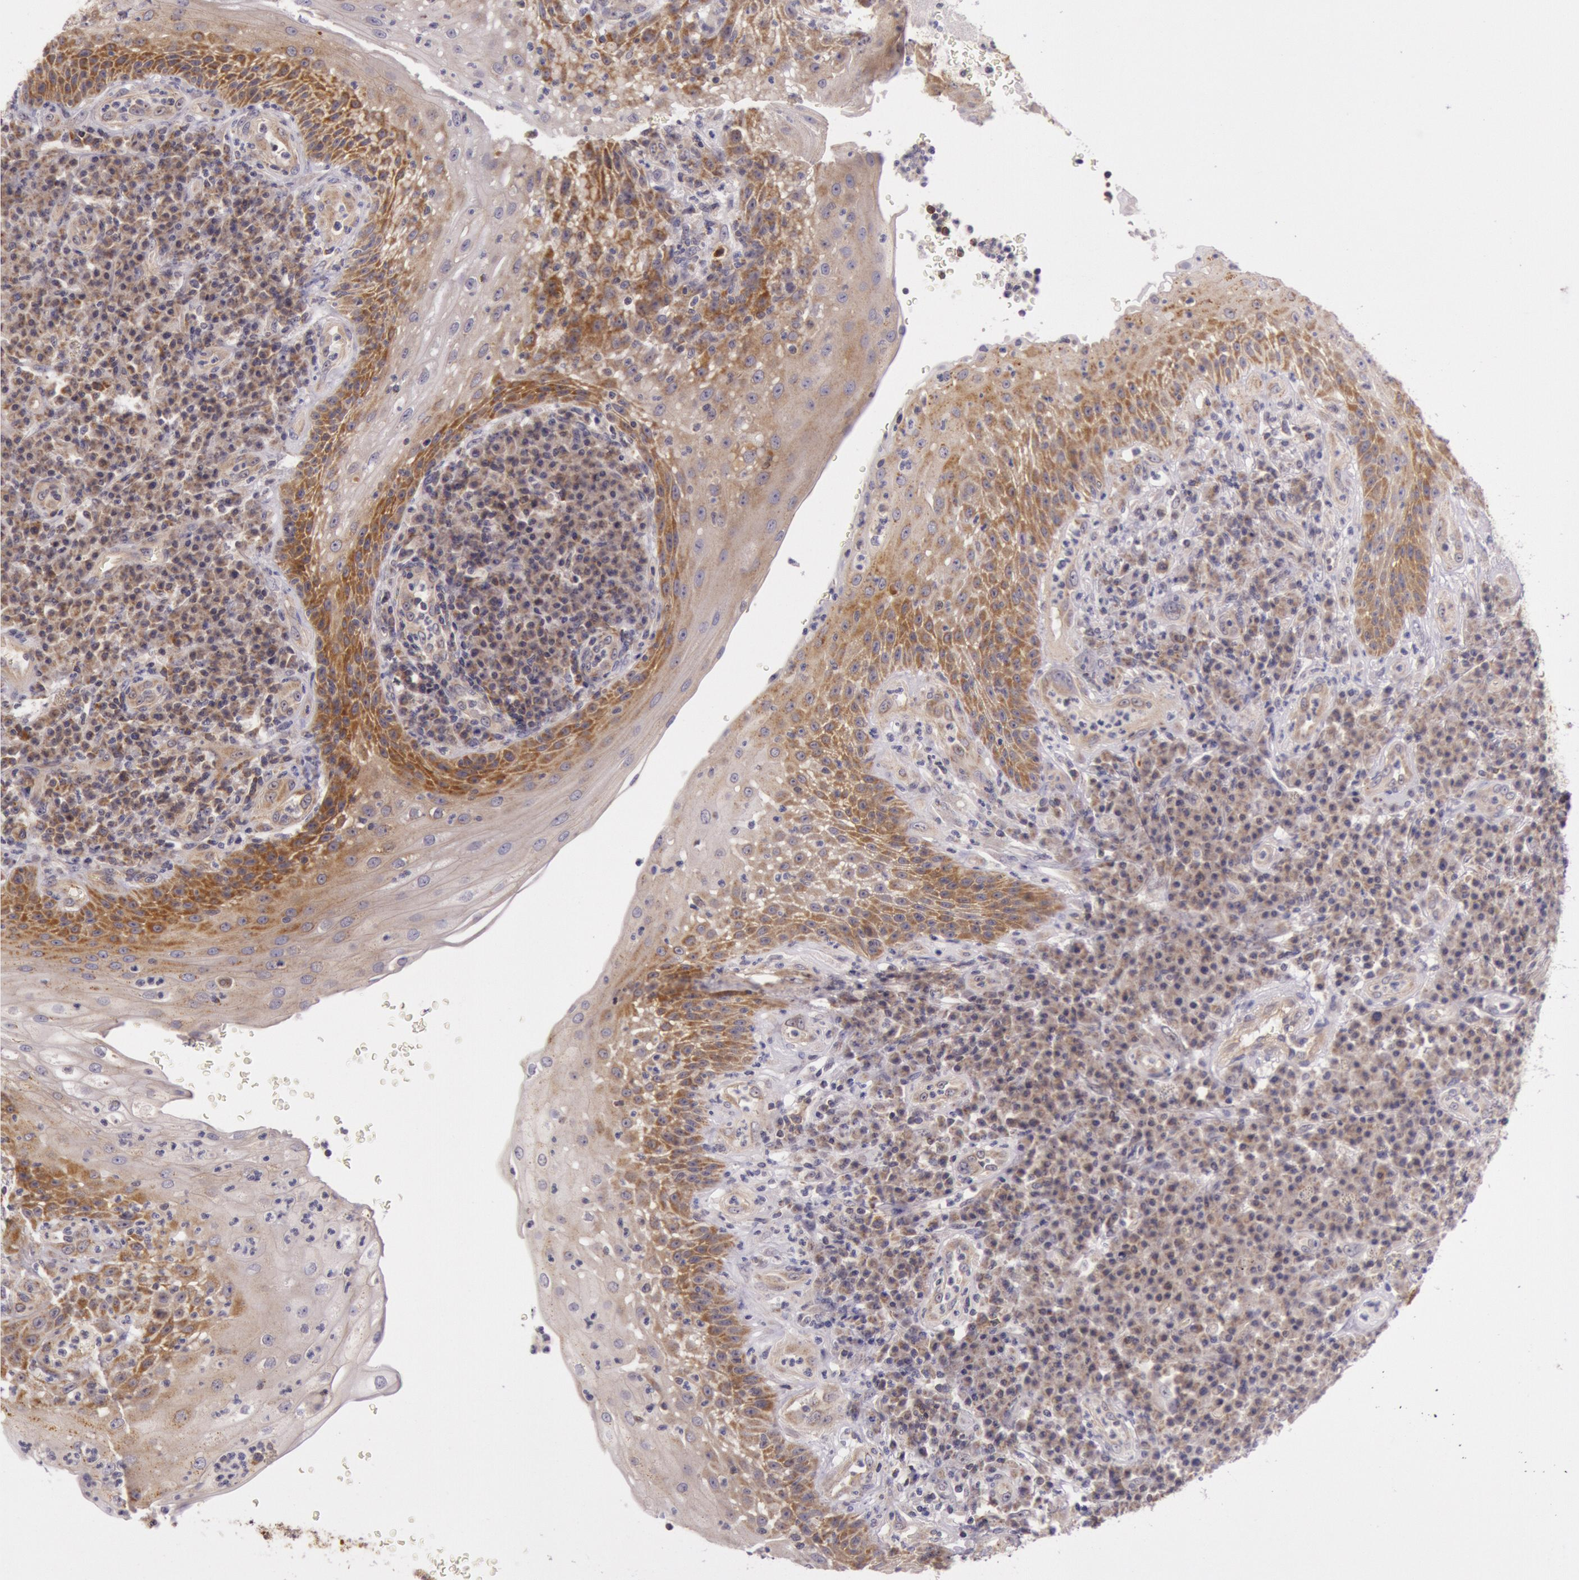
{"staining": {"intensity": "moderate", "quantity": ">75%", "location": "cytoplasmic/membranous"}, "tissue": "tonsil", "cell_type": "Germinal center cells", "image_type": "normal", "snomed": [{"axis": "morphology", "description": "Normal tissue, NOS"}, {"axis": "topography", "description": "Tonsil"}], "caption": "Immunohistochemical staining of unremarkable tonsil reveals medium levels of moderate cytoplasmic/membranous expression in about >75% of germinal center cells.", "gene": "CDK16", "patient": {"sex": "female", "age": 40}}